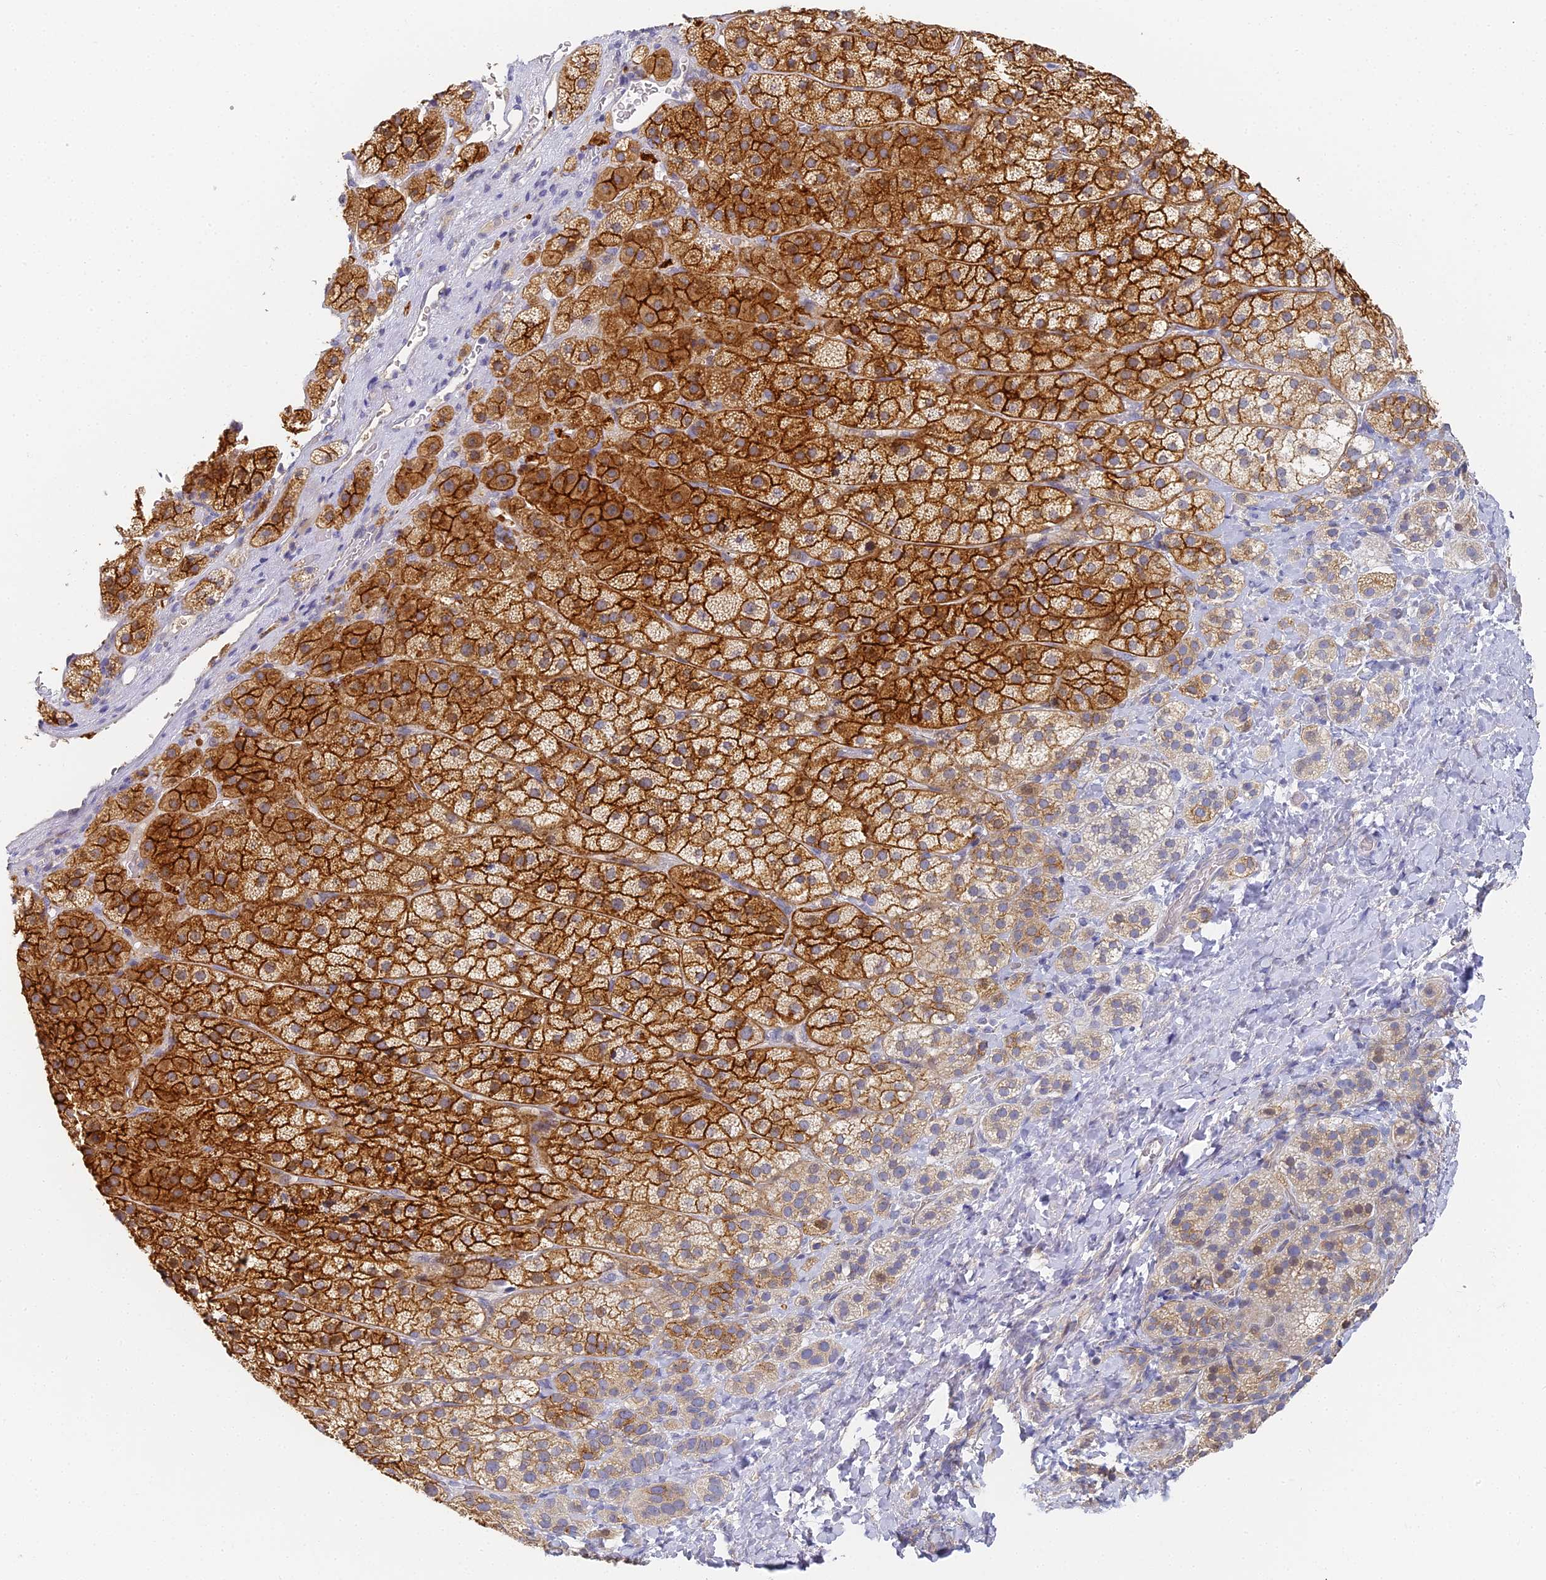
{"staining": {"intensity": "strong", "quantity": "25%-75%", "location": "cytoplasmic/membranous"}, "tissue": "adrenal gland", "cell_type": "Glandular cells", "image_type": "normal", "snomed": [{"axis": "morphology", "description": "Normal tissue, NOS"}, {"axis": "topography", "description": "Adrenal gland"}], "caption": "Protein analysis of benign adrenal gland shows strong cytoplasmic/membranous expression in approximately 25%-75% of glandular cells.", "gene": "GJA1", "patient": {"sex": "female", "age": 44}}